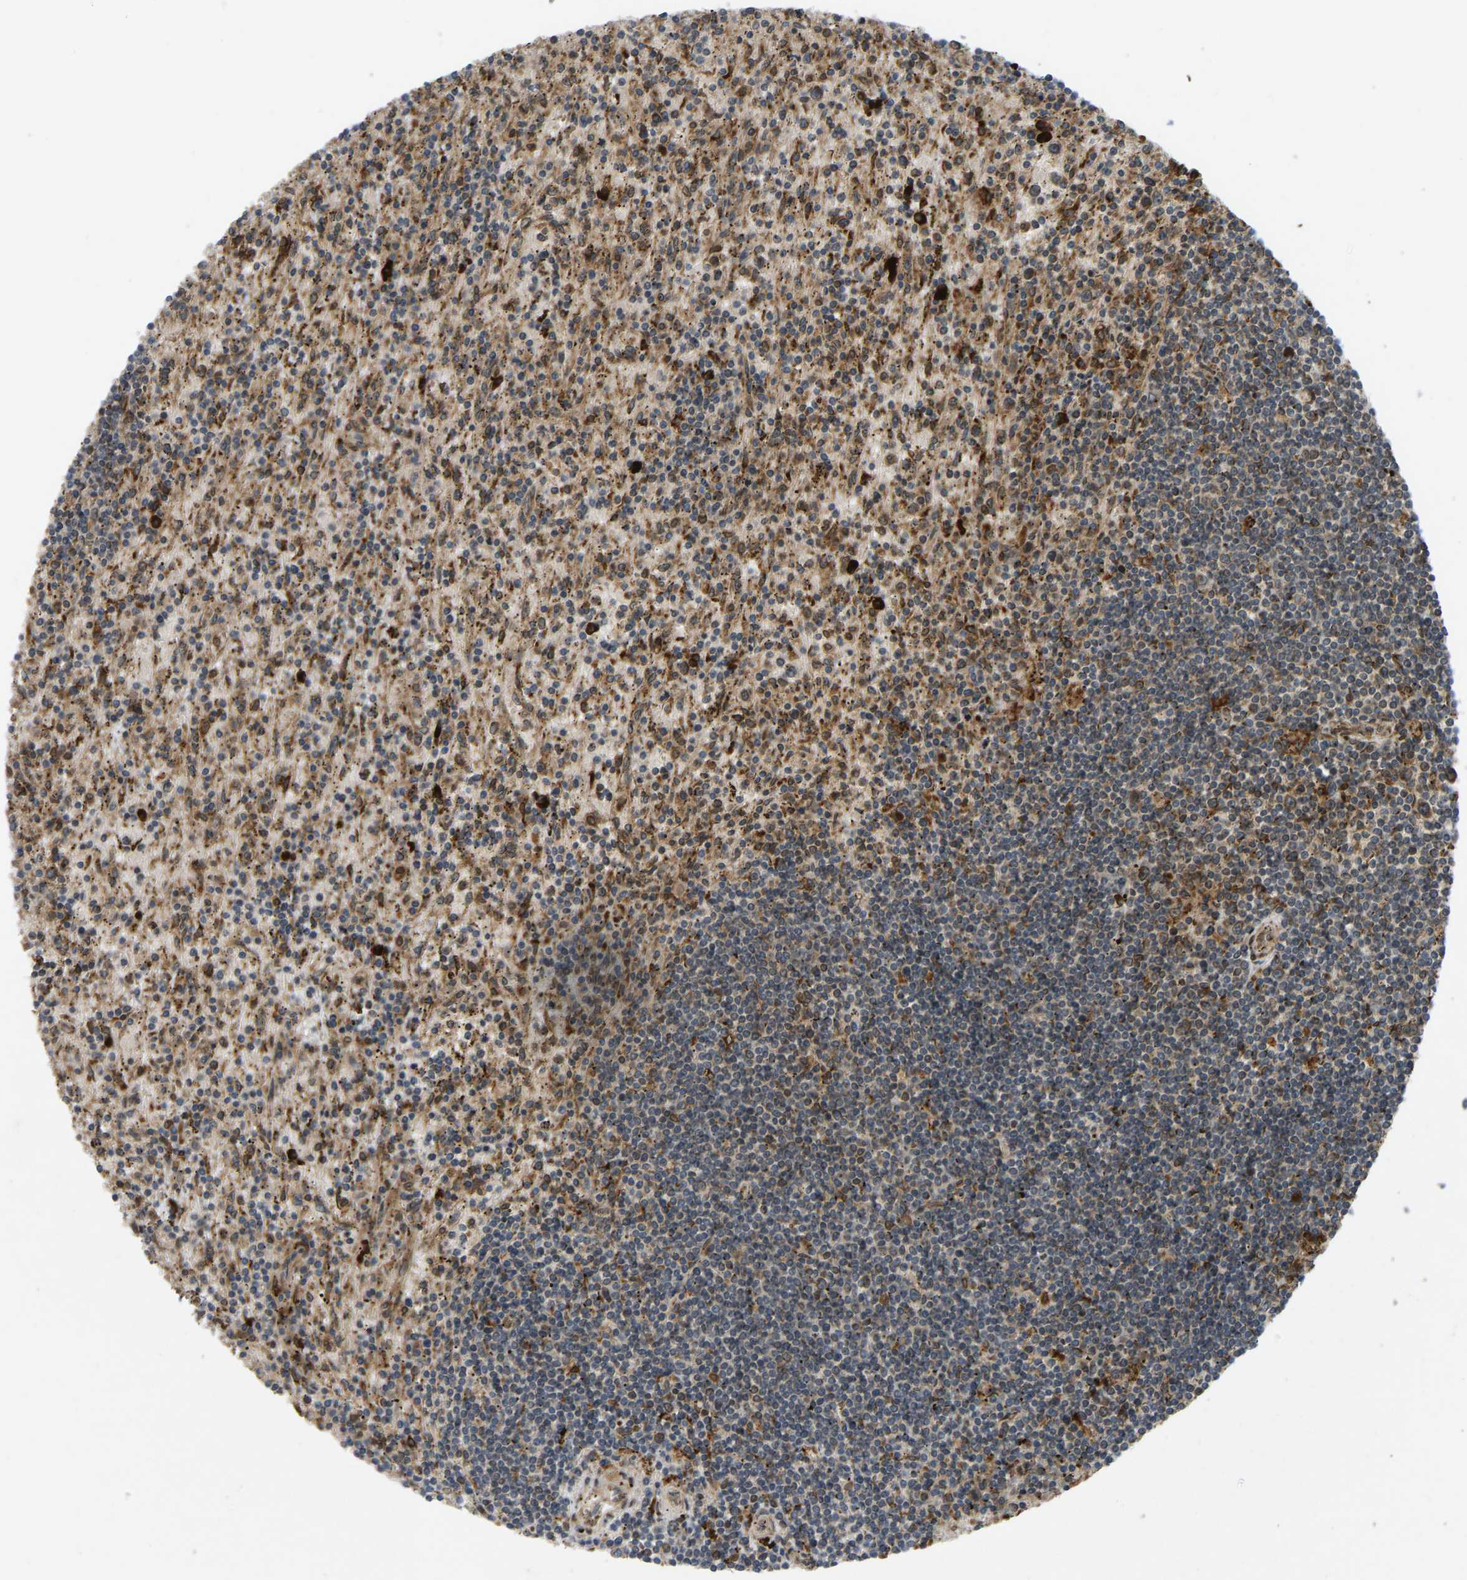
{"staining": {"intensity": "moderate", "quantity": "25%-75%", "location": "cytoplasmic/membranous"}, "tissue": "lymphoma", "cell_type": "Tumor cells", "image_type": "cancer", "snomed": [{"axis": "morphology", "description": "Malignant lymphoma, non-Hodgkin's type, Low grade"}, {"axis": "topography", "description": "Spleen"}], "caption": "Immunohistochemistry (DAB (3,3'-diaminobenzidine)) staining of human malignant lymphoma, non-Hodgkin's type (low-grade) reveals moderate cytoplasmic/membranous protein staining in about 25%-75% of tumor cells.", "gene": "RPN2", "patient": {"sex": "male", "age": 76}}